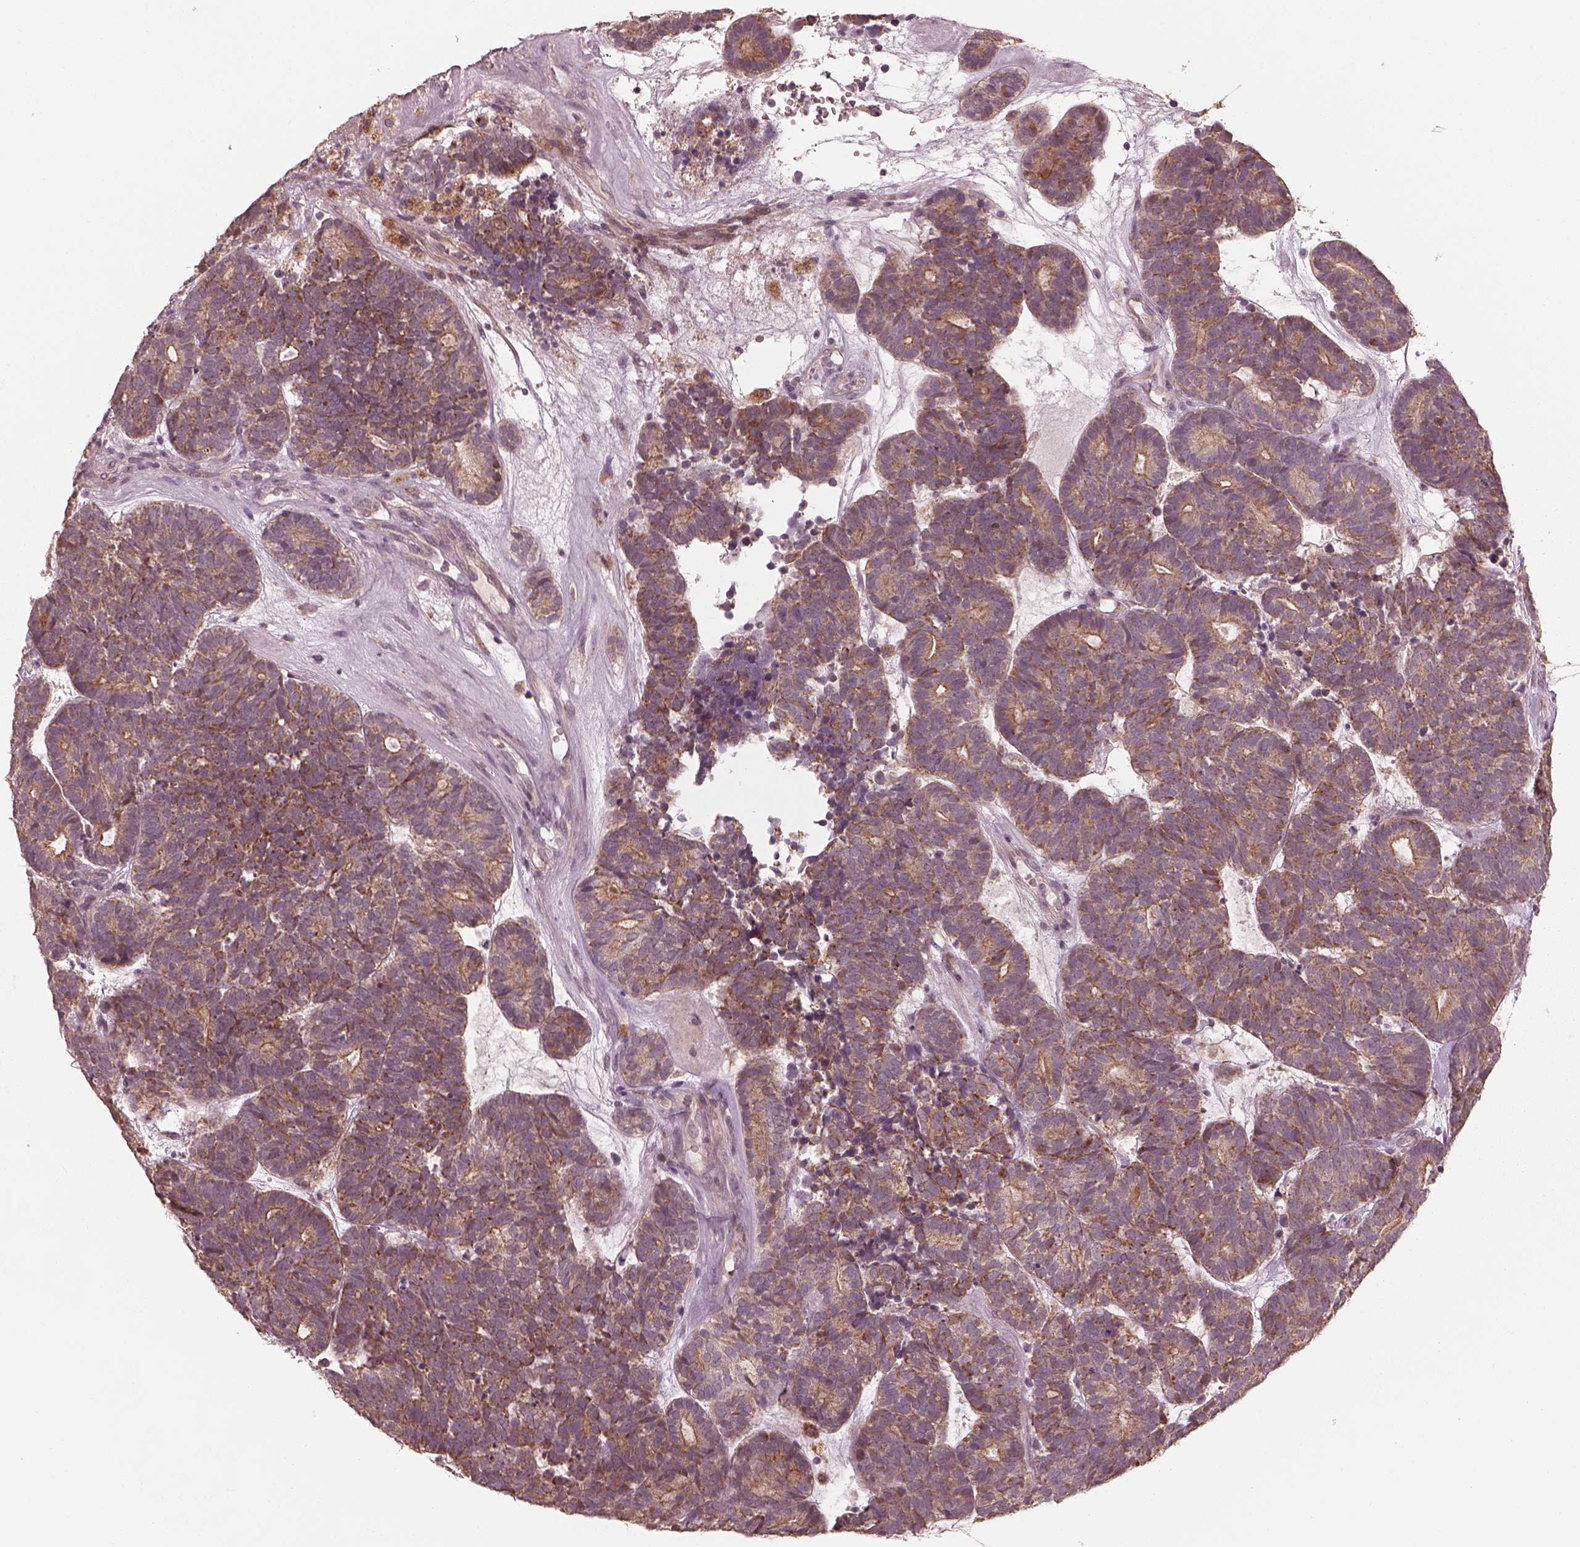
{"staining": {"intensity": "moderate", "quantity": "25%-75%", "location": "cytoplasmic/membranous"}, "tissue": "head and neck cancer", "cell_type": "Tumor cells", "image_type": "cancer", "snomed": [{"axis": "morphology", "description": "Adenocarcinoma, NOS"}, {"axis": "topography", "description": "Head-Neck"}], "caption": "Protein staining by immunohistochemistry reveals moderate cytoplasmic/membranous positivity in approximately 25%-75% of tumor cells in head and neck adenocarcinoma. (DAB IHC, brown staining for protein, blue staining for nuclei).", "gene": "SLC25A46", "patient": {"sex": "female", "age": 81}}